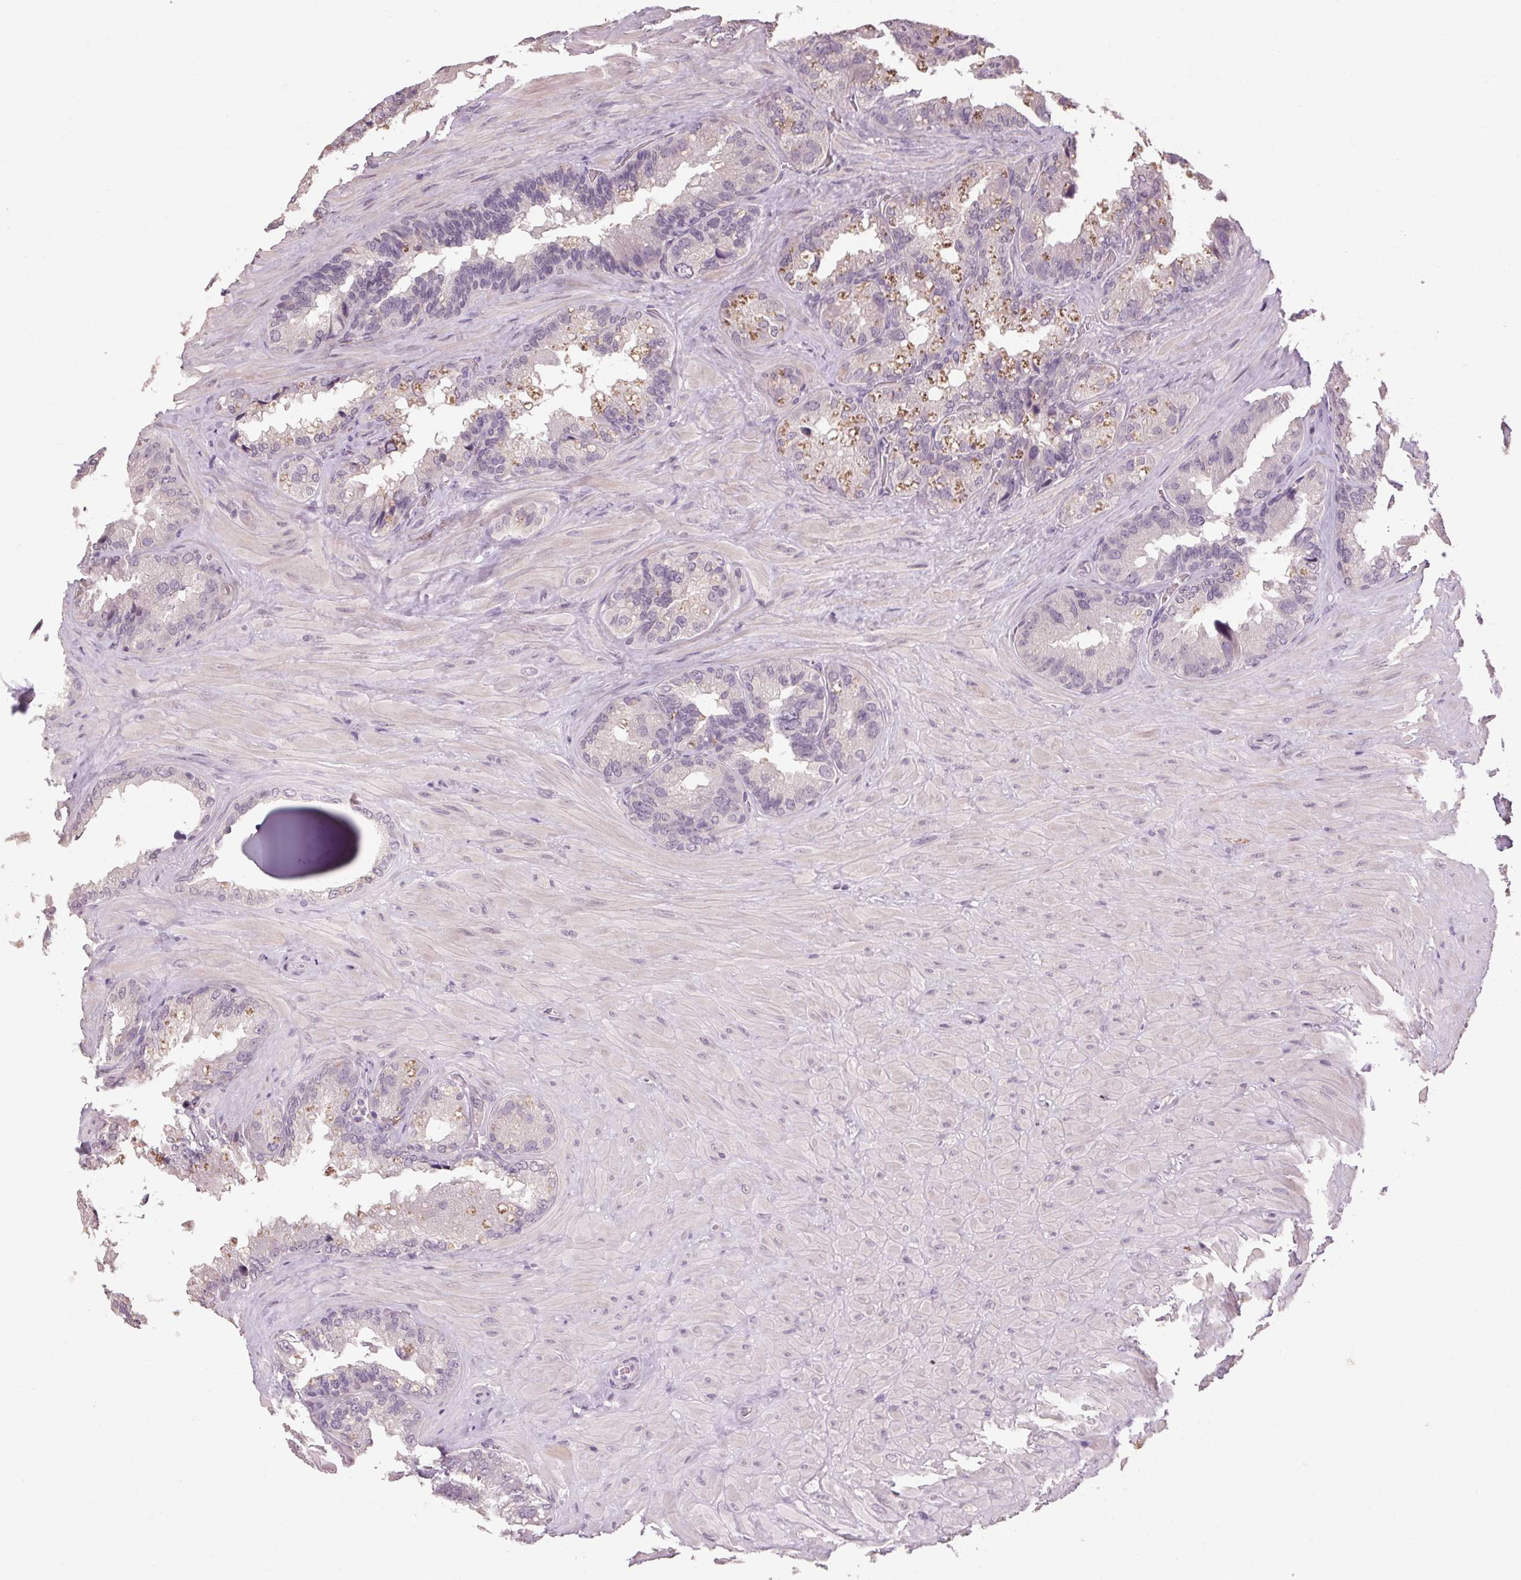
{"staining": {"intensity": "negative", "quantity": "none", "location": "none"}, "tissue": "seminal vesicle", "cell_type": "Glandular cells", "image_type": "normal", "snomed": [{"axis": "morphology", "description": "Normal tissue, NOS"}, {"axis": "topography", "description": "Seminal veicle"}], "caption": "Immunohistochemistry (IHC) of benign seminal vesicle shows no expression in glandular cells. Brightfield microscopy of IHC stained with DAB (brown) and hematoxylin (blue), captured at high magnification.", "gene": "POMC", "patient": {"sex": "male", "age": 60}}